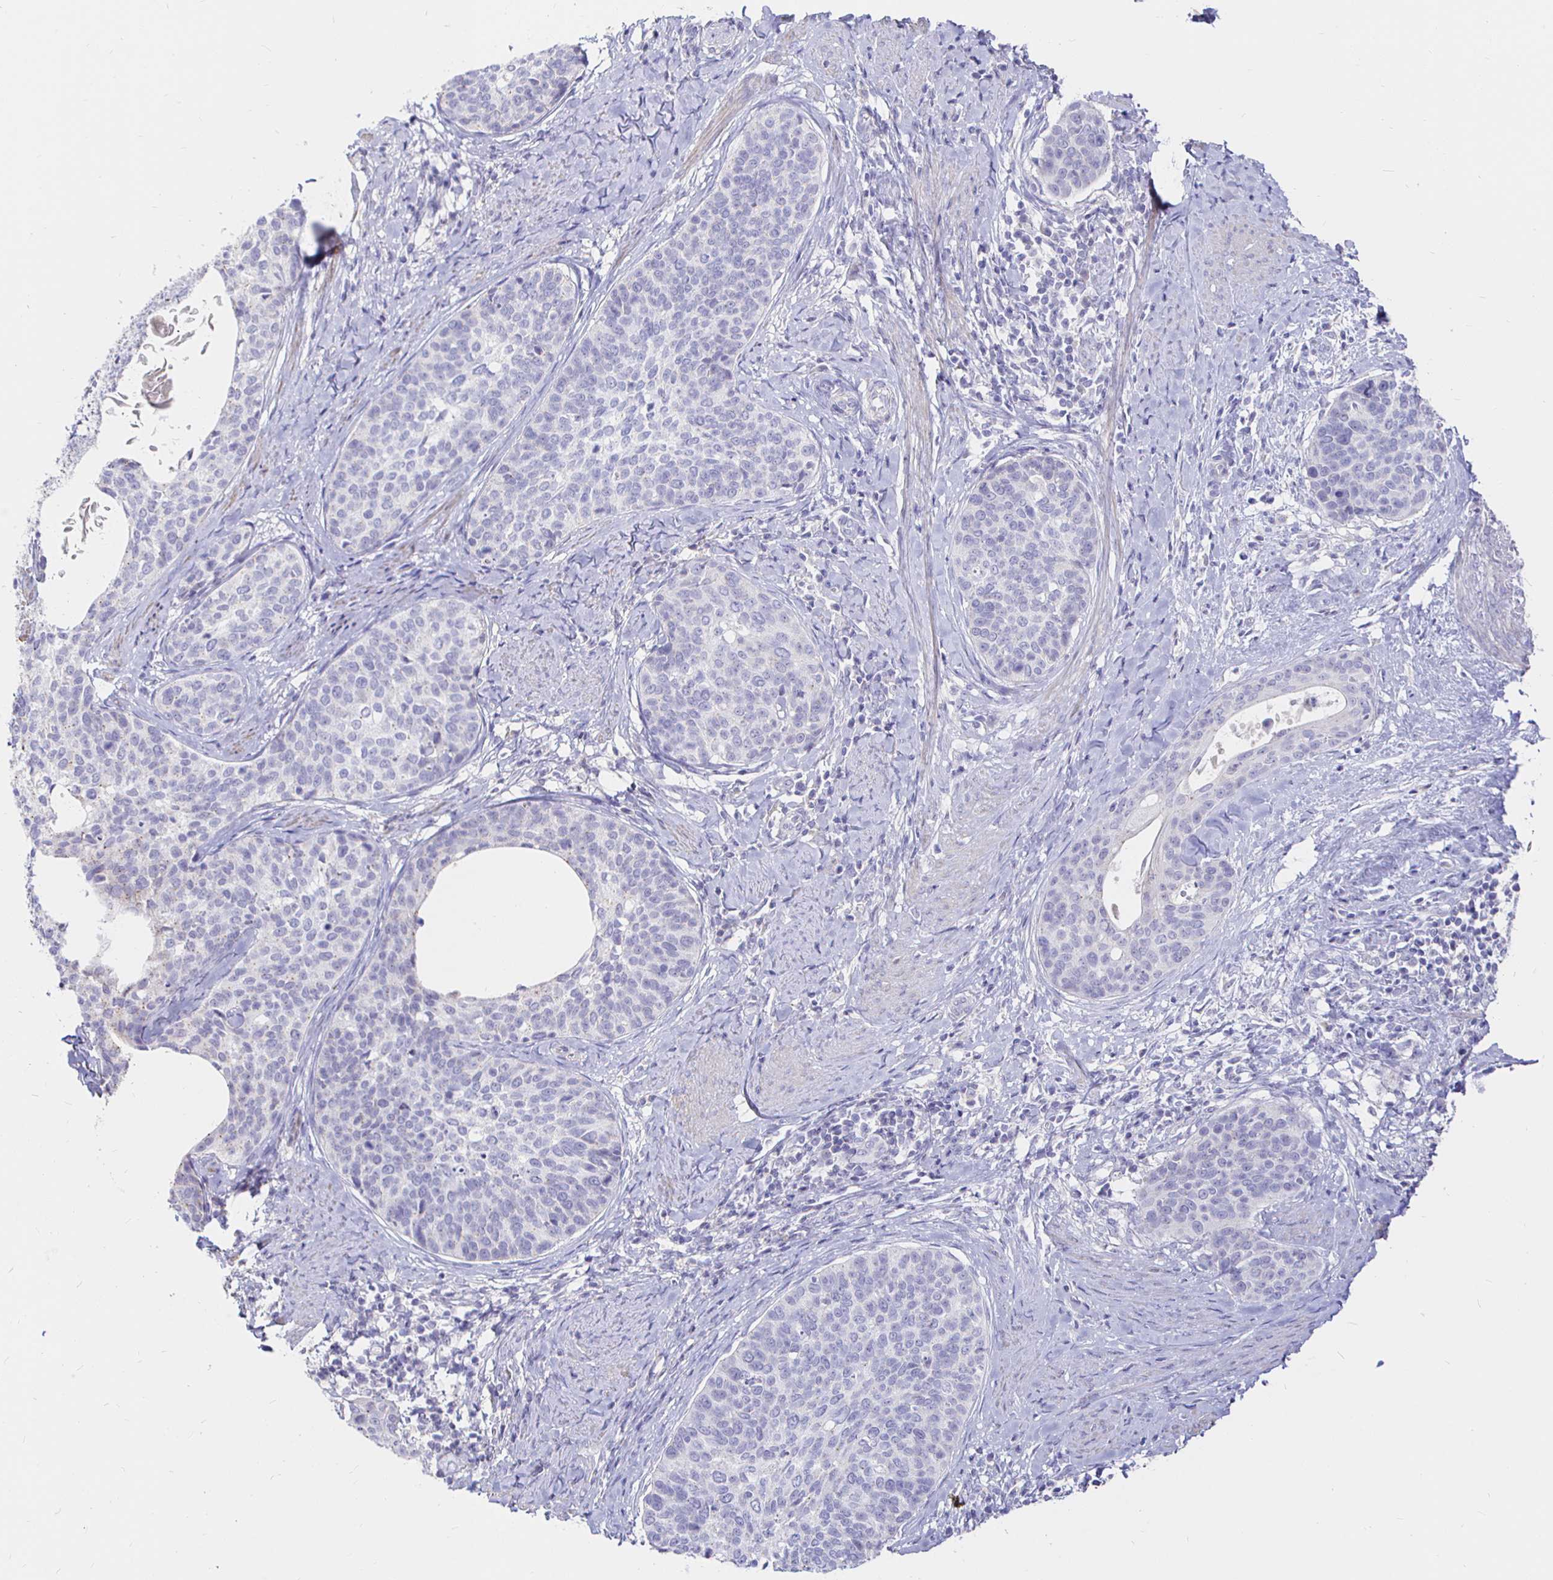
{"staining": {"intensity": "negative", "quantity": "none", "location": "none"}, "tissue": "cervical cancer", "cell_type": "Tumor cells", "image_type": "cancer", "snomed": [{"axis": "morphology", "description": "Squamous cell carcinoma, NOS"}, {"axis": "topography", "description": "Cervix"}], "caption": "The IHC histopathology image has no significant staining in tumor cells of squamous cell carcinoma (cervical) tissue.", "gene": "NECAB1", "patient": {"sex": "female", "age": 69}}